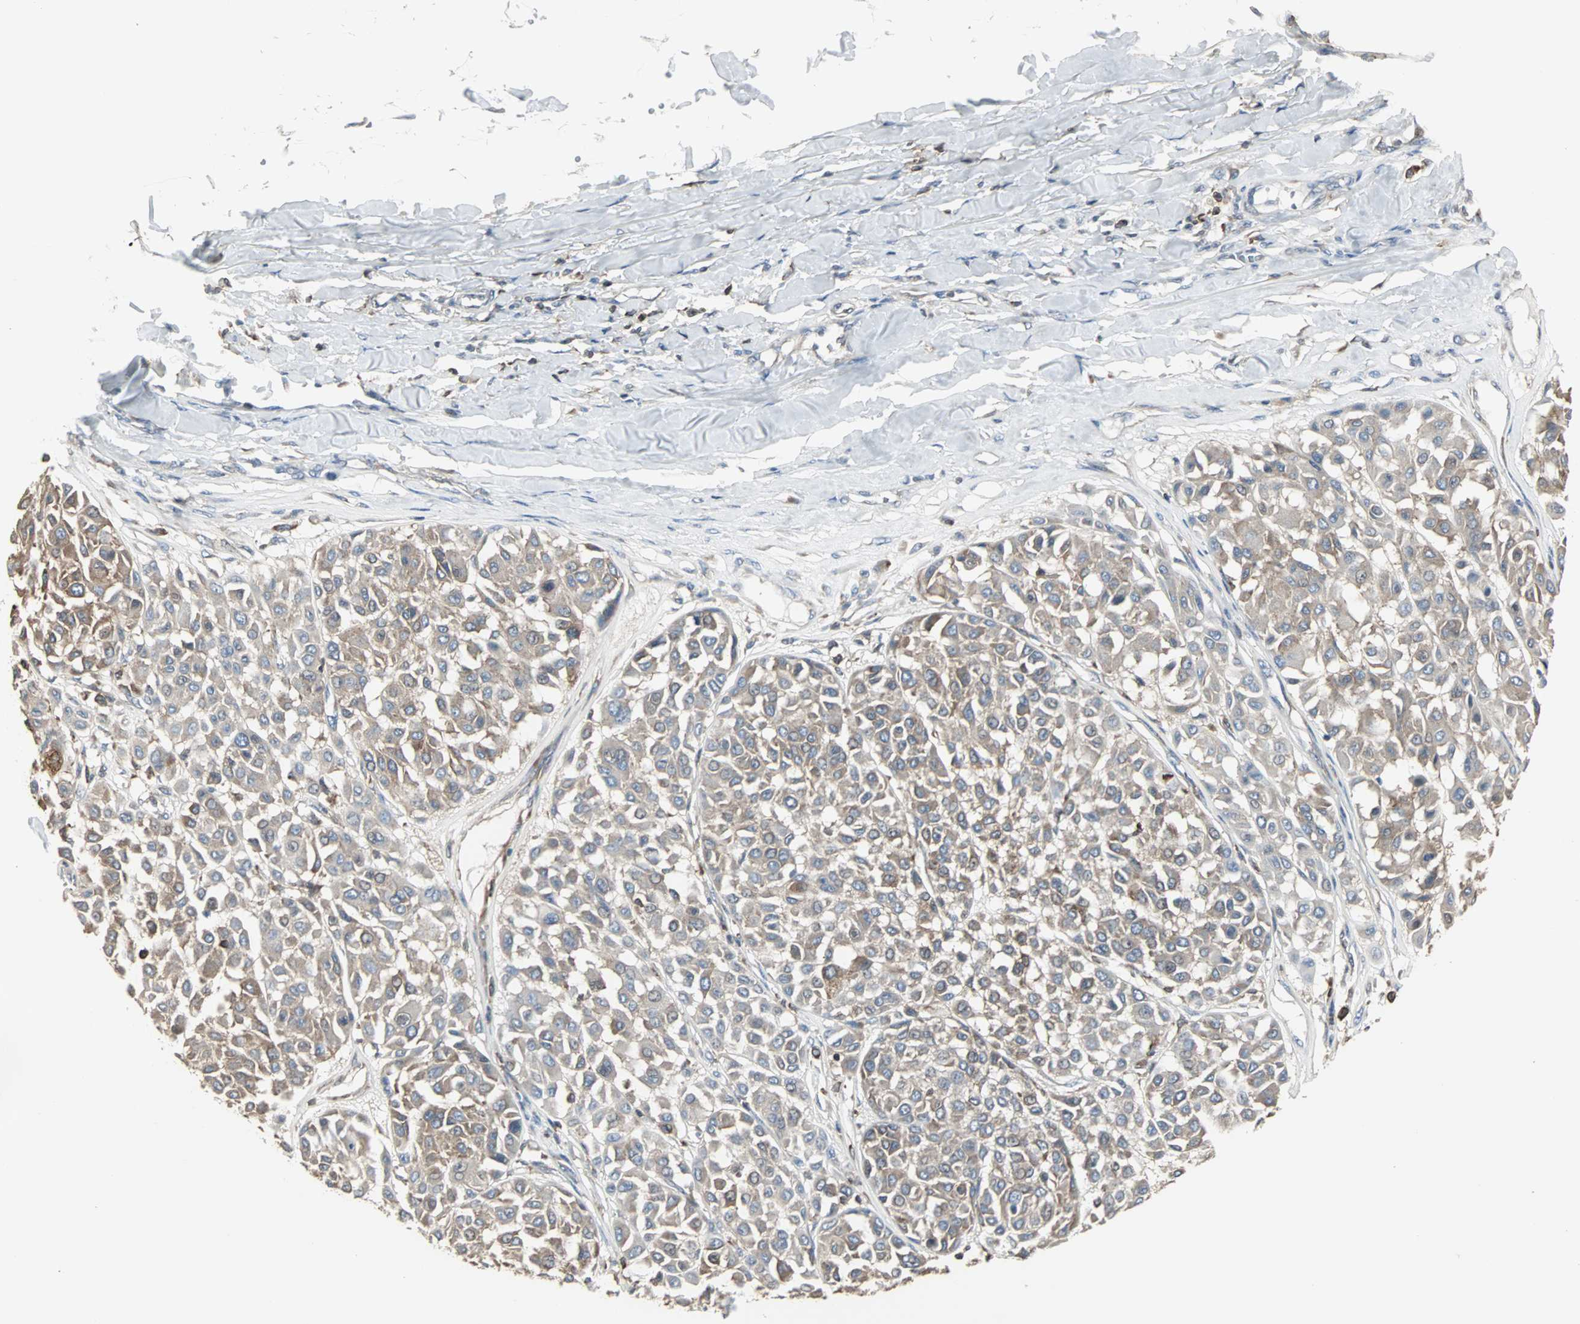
{"staining": {"intensity": "weak", "quantity": ">75%", "location": "cytoplasmic/membranous"}, "tissue": "melanoma", "cell_type": "Tumor cells", "image_type": "cancer", "snomed": [{"axis": "morphology", "description": "Malignant melanoma, Metastatic site"}, {"axis": "topography", "description": "Soft tissue"}], "caption": "This is a micrograph of IHC staining of melanoma, which shows weak expression in the cytoplasmic/membranous of tumor cells.", "gene": "LRRFIP1", "patient": {"sex": "male", "age": 41}}